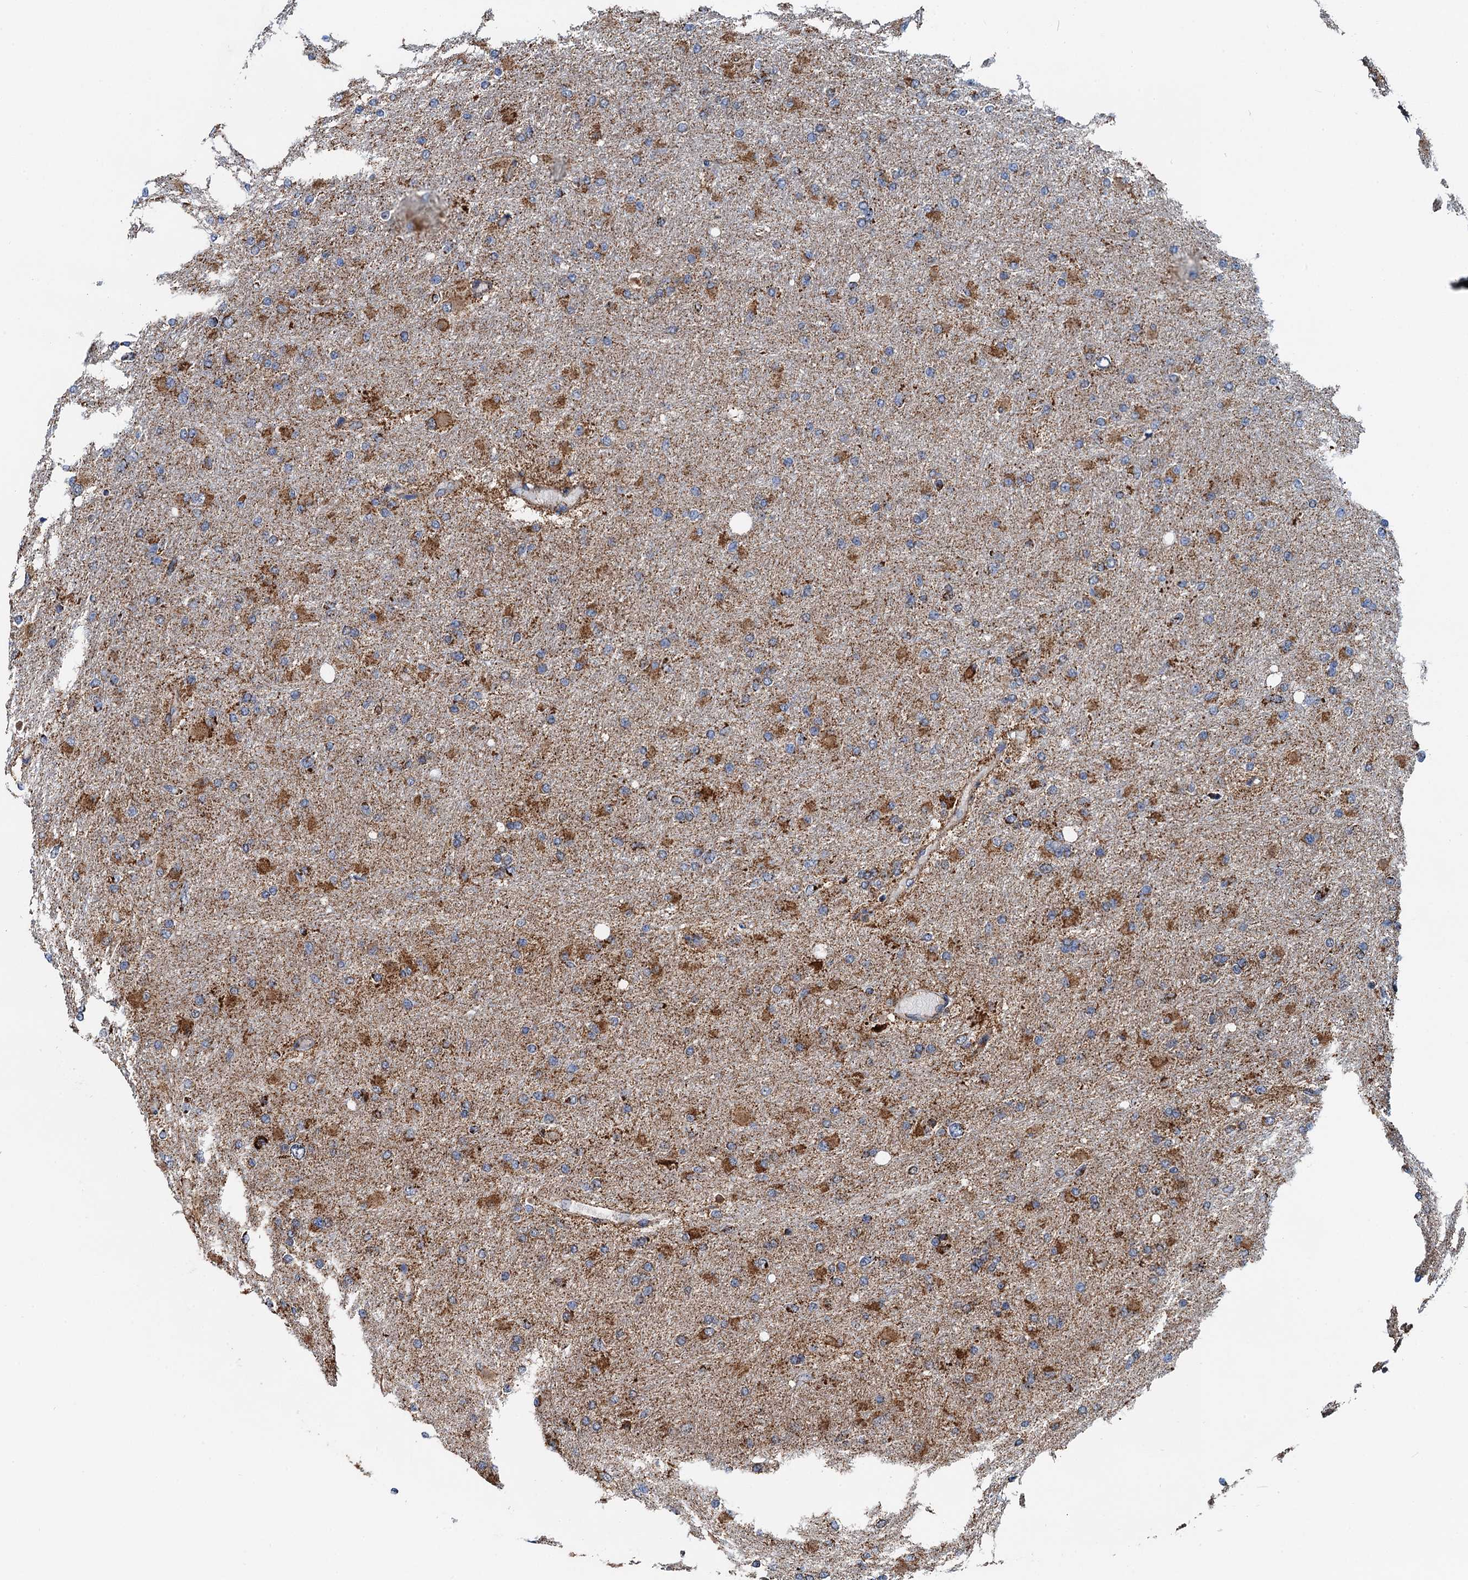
{"staining": {"intensity": "moderate", "quantity": ">75%", "location": "cytoplasmic/membranous"}, "tissue": "glioma", "cell_type": "Tumor cells", "image_type": "cancer", "snomed": [{"axis": "morphology", "description": "Glioma, malignant, High grade"}, {"axis": "topography", "description": "Cerebral cortex"}], "caption": "Human malignant glioma (high-grade) stained with a brown dye shows moderate cytoplasmic/membranous positive positivity in about >75% of tumor cells.", "gene": "AAGAB", "patient": {"sex": "female", "age": 36}}